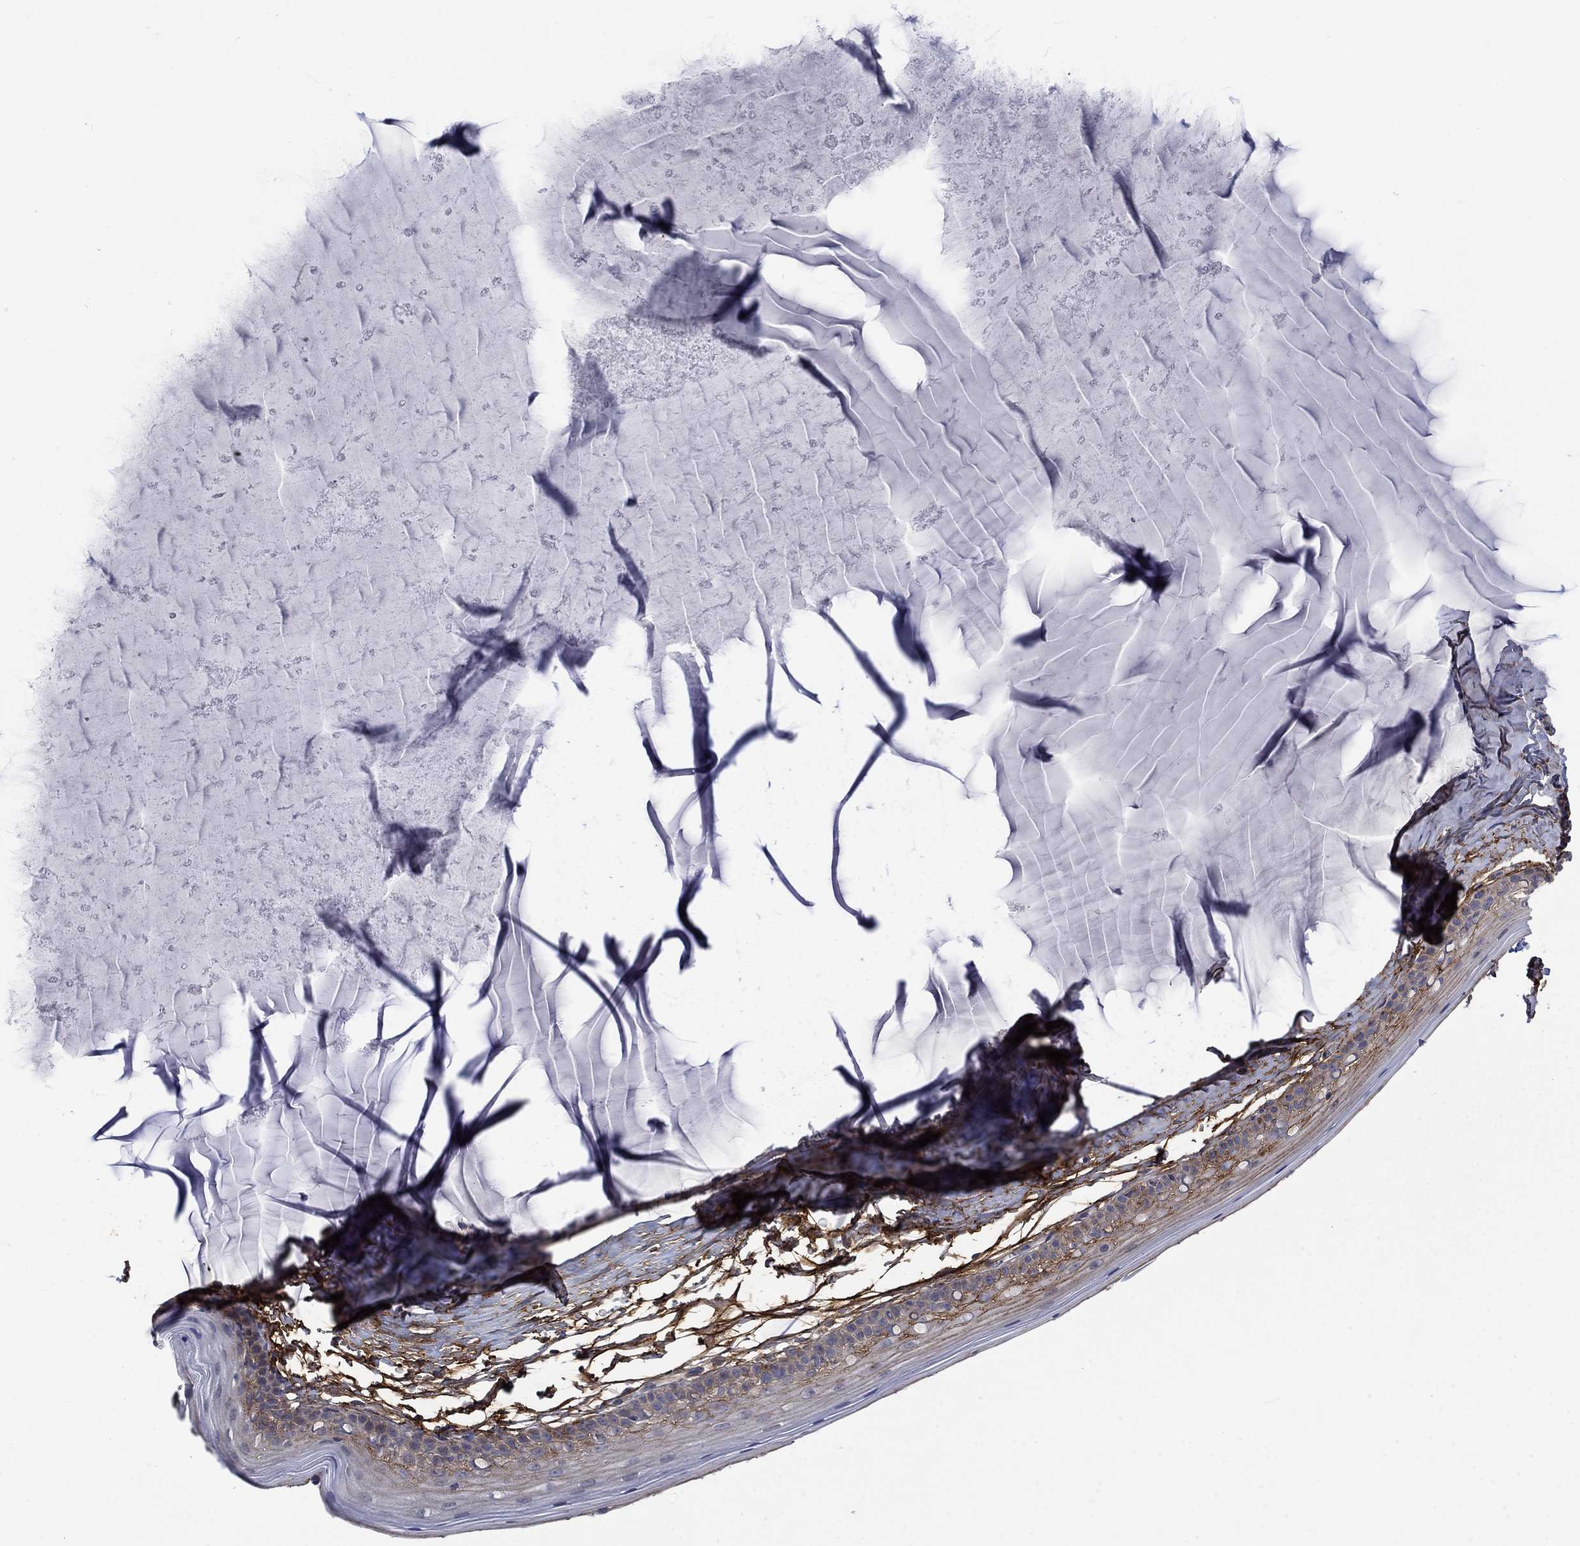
{"staining": {"intensity": "negative", "quantity": "none", "location": "none"}, "tissue": "cervix", "cell_type": "Glandular cells", "image_type": "normal", "snomed": [{"axis": "morphology", "description": "Normal tissue, NOS"}, {"axis": "topography", "description": "Cervix"}], "caption": "Glandular cells are negative for protein expression in benign human cervix. Nuclei are stained in blue.", "gene": "VCAN", "patient": {"sex": "female", "age": 40}}